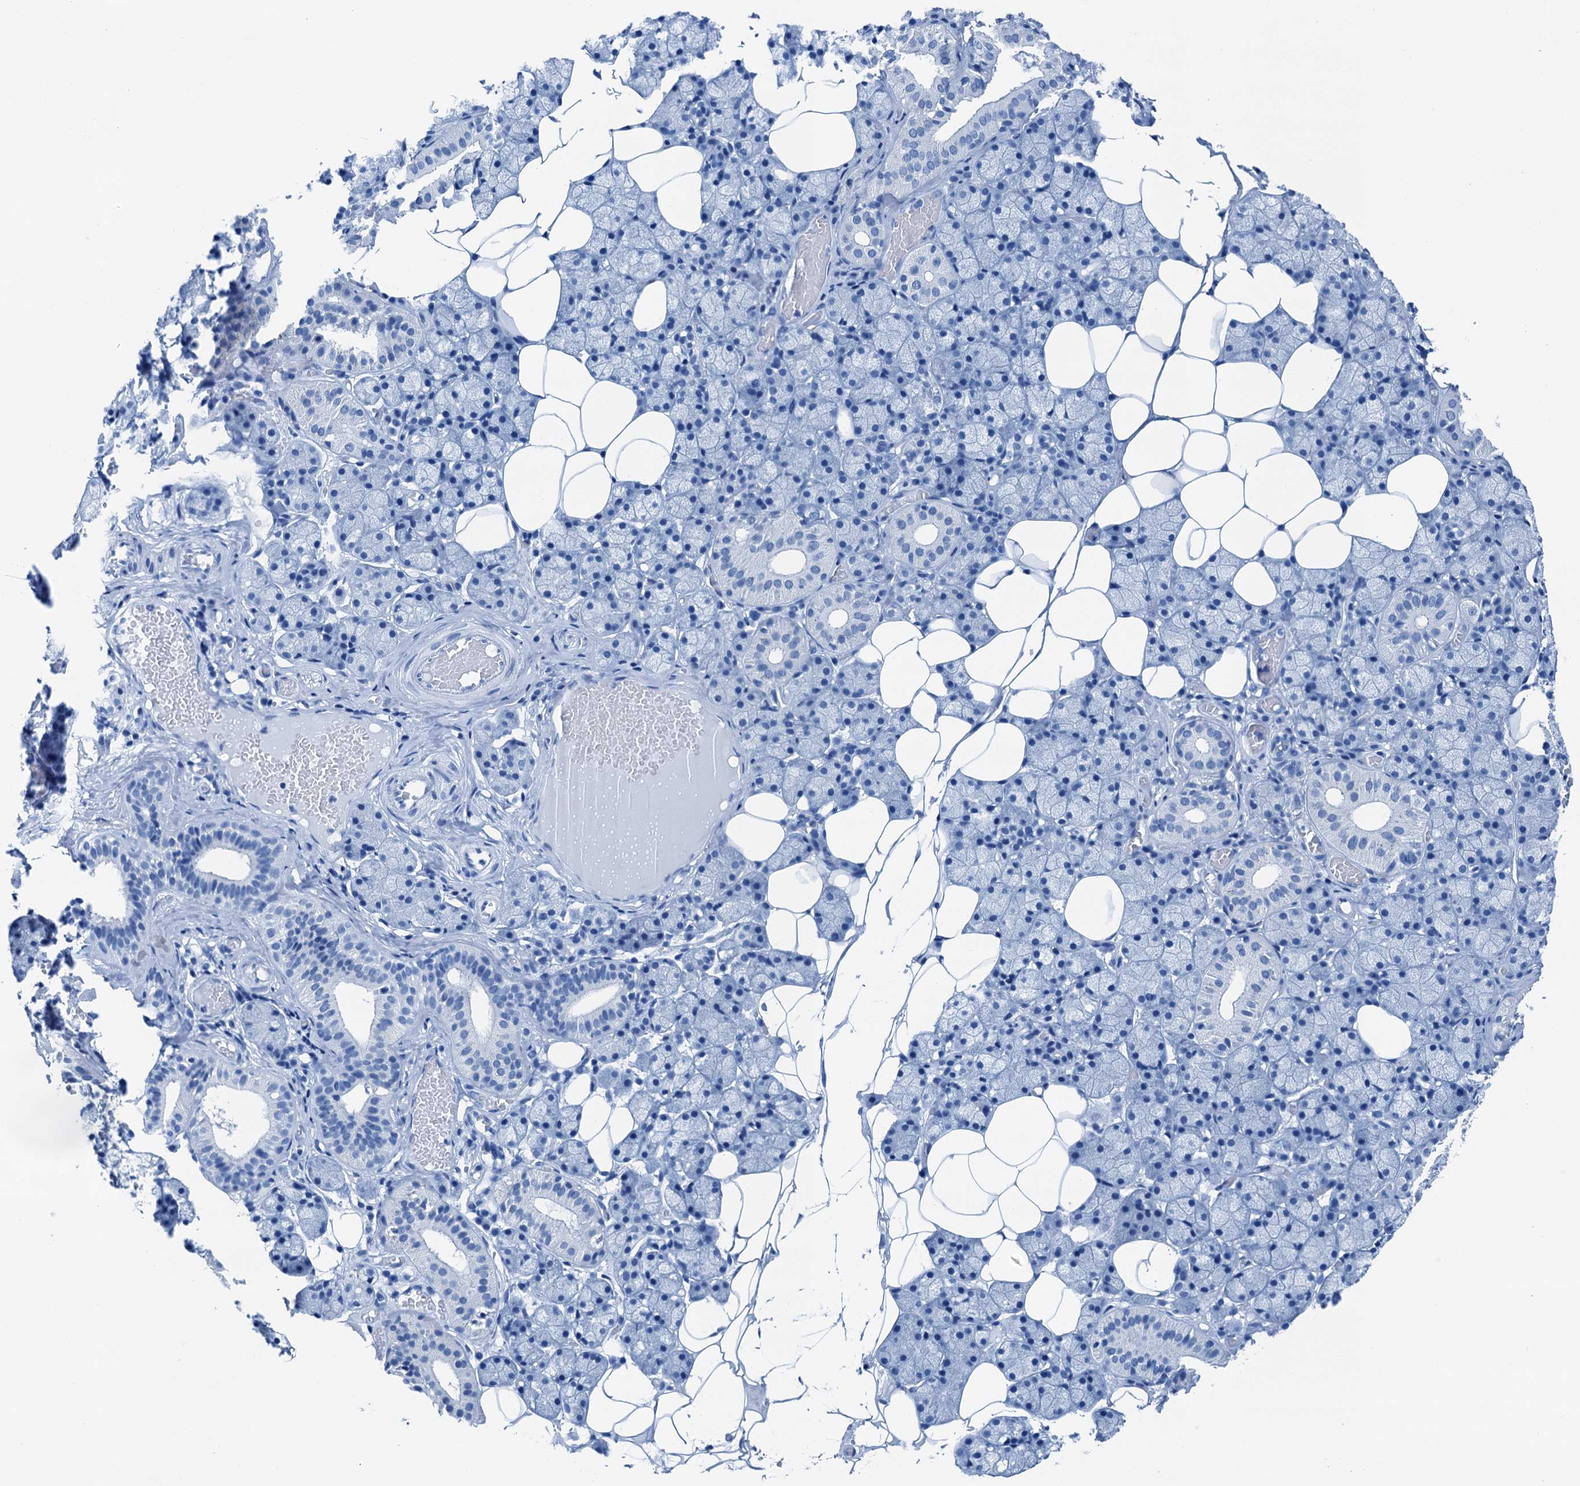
{"staining": {"intensity": "negative", "quantity": "none", "location": "none"}, "tissue": "salivary gland", "cell_type": "Glandular cells", "image_type": "normal", "snomed": [{"axis": "morphology", "description": "Normal tissue, NOS"}, {"axis": "topography", "description": "Salivary gland"}], "caption": "This is a image of IHC staining of unremarkable salivary gland, which shows no expression in glandular cells.", "gene": "CBLN3", "patient": {"sex": "female", "age": 33}}